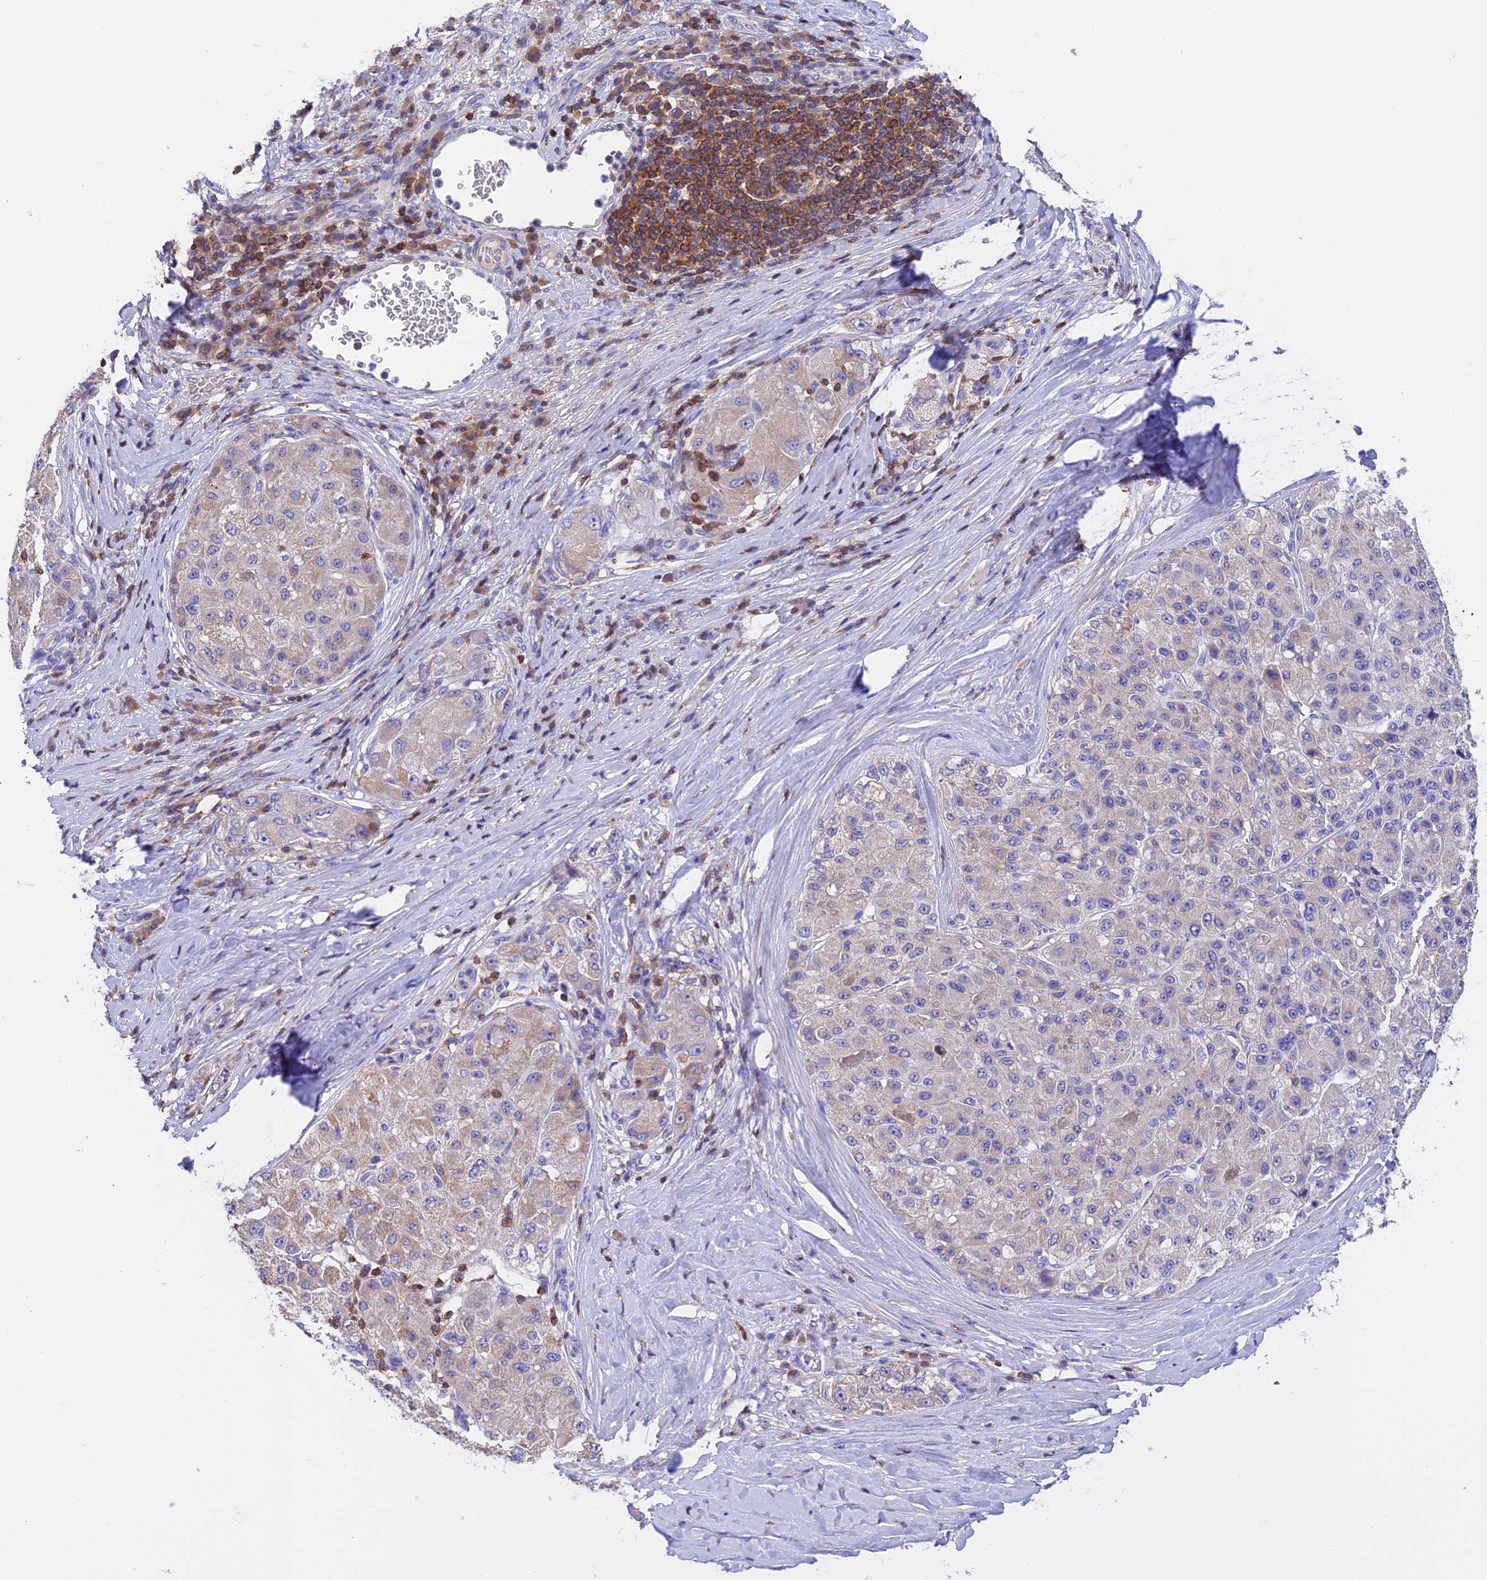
{"staining": {"intensity": "weak", "quantity": "25%-75%", "location": "cytoplasmic/membranous"}, "tissue": "liver cancer", "cell_type": "Tumor cells", "image_type": "cancer", "snomed": [{"axis": "morphology", "description": "Carcinoma, Hepatocellular, NOS"}, {"axis": "topography", "description": "Liver"}], "caption": "Human liver cancer (hepatocellular carcinoma) stained for a protein (brown) displays weak cytoplasmic/membranous positive positivity in about 25%-75% of tumor cells.", "gene": "LPXN", "patient": {"sex": "male", "age": 80}}